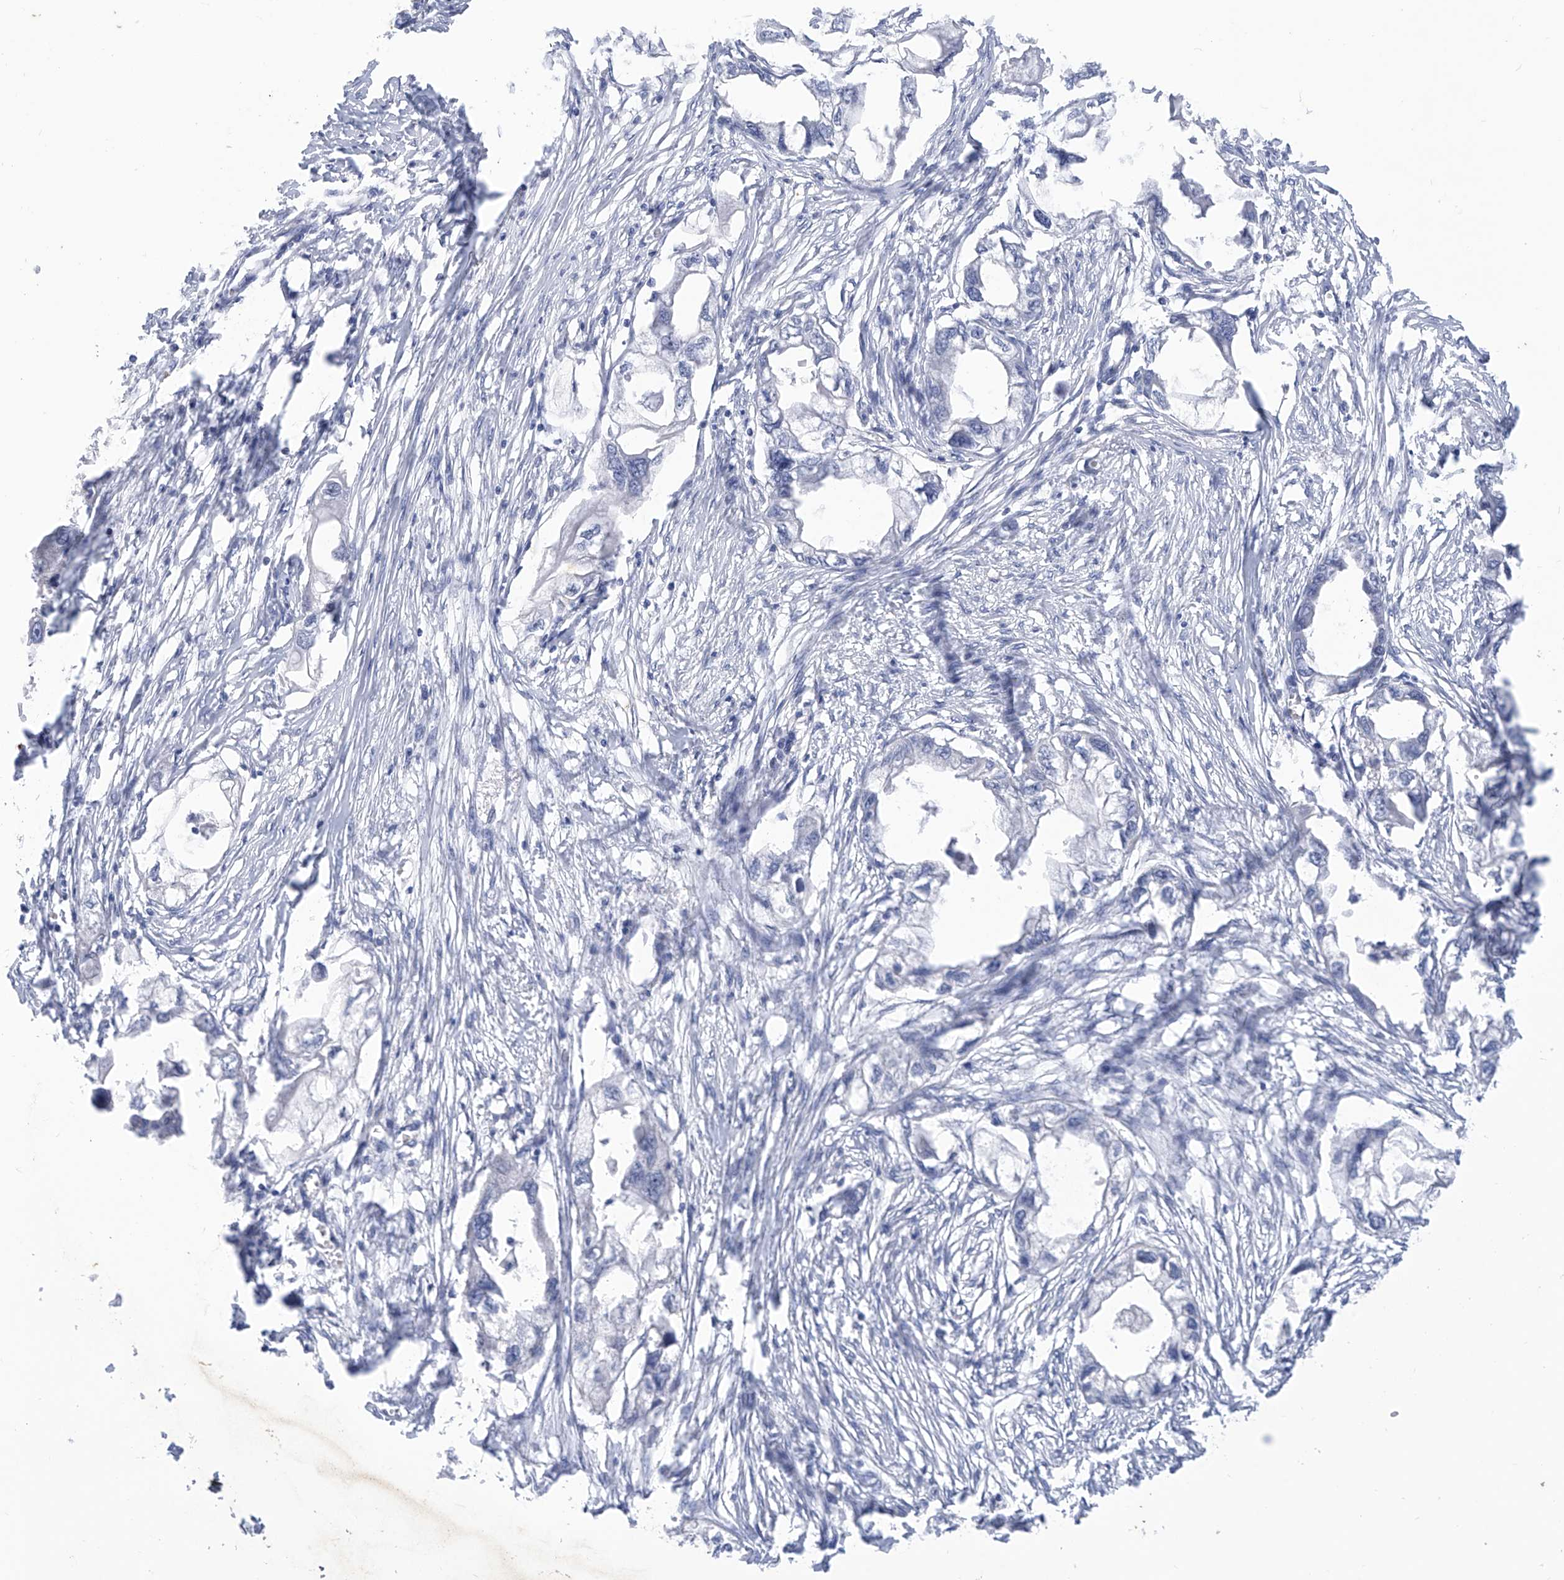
{"staining": {"intensity": "negative", "quantity": "none", "location": "none"}, "tissue": "endometrial cancer", "cell_type": "Tumor cells", "image_type": "cancer", "snomed": [{"axis": "morphology", "description": "Adenocarcinoma, NOS"}, {"axis": "morphology", "description": "Adenocarcinoma, metastatic, NOS"}, {"axis": "topography", "description": "Adipose tissue"}, {"axis": "topography", "description": "Endometrium"}], "caption": "Endometrial cancer (adenocarcinoma) stained for a protein using IHC shows no staining tumor cells.", "gene": "IBA57", "patient": {"sex": "female", "age": 67}}